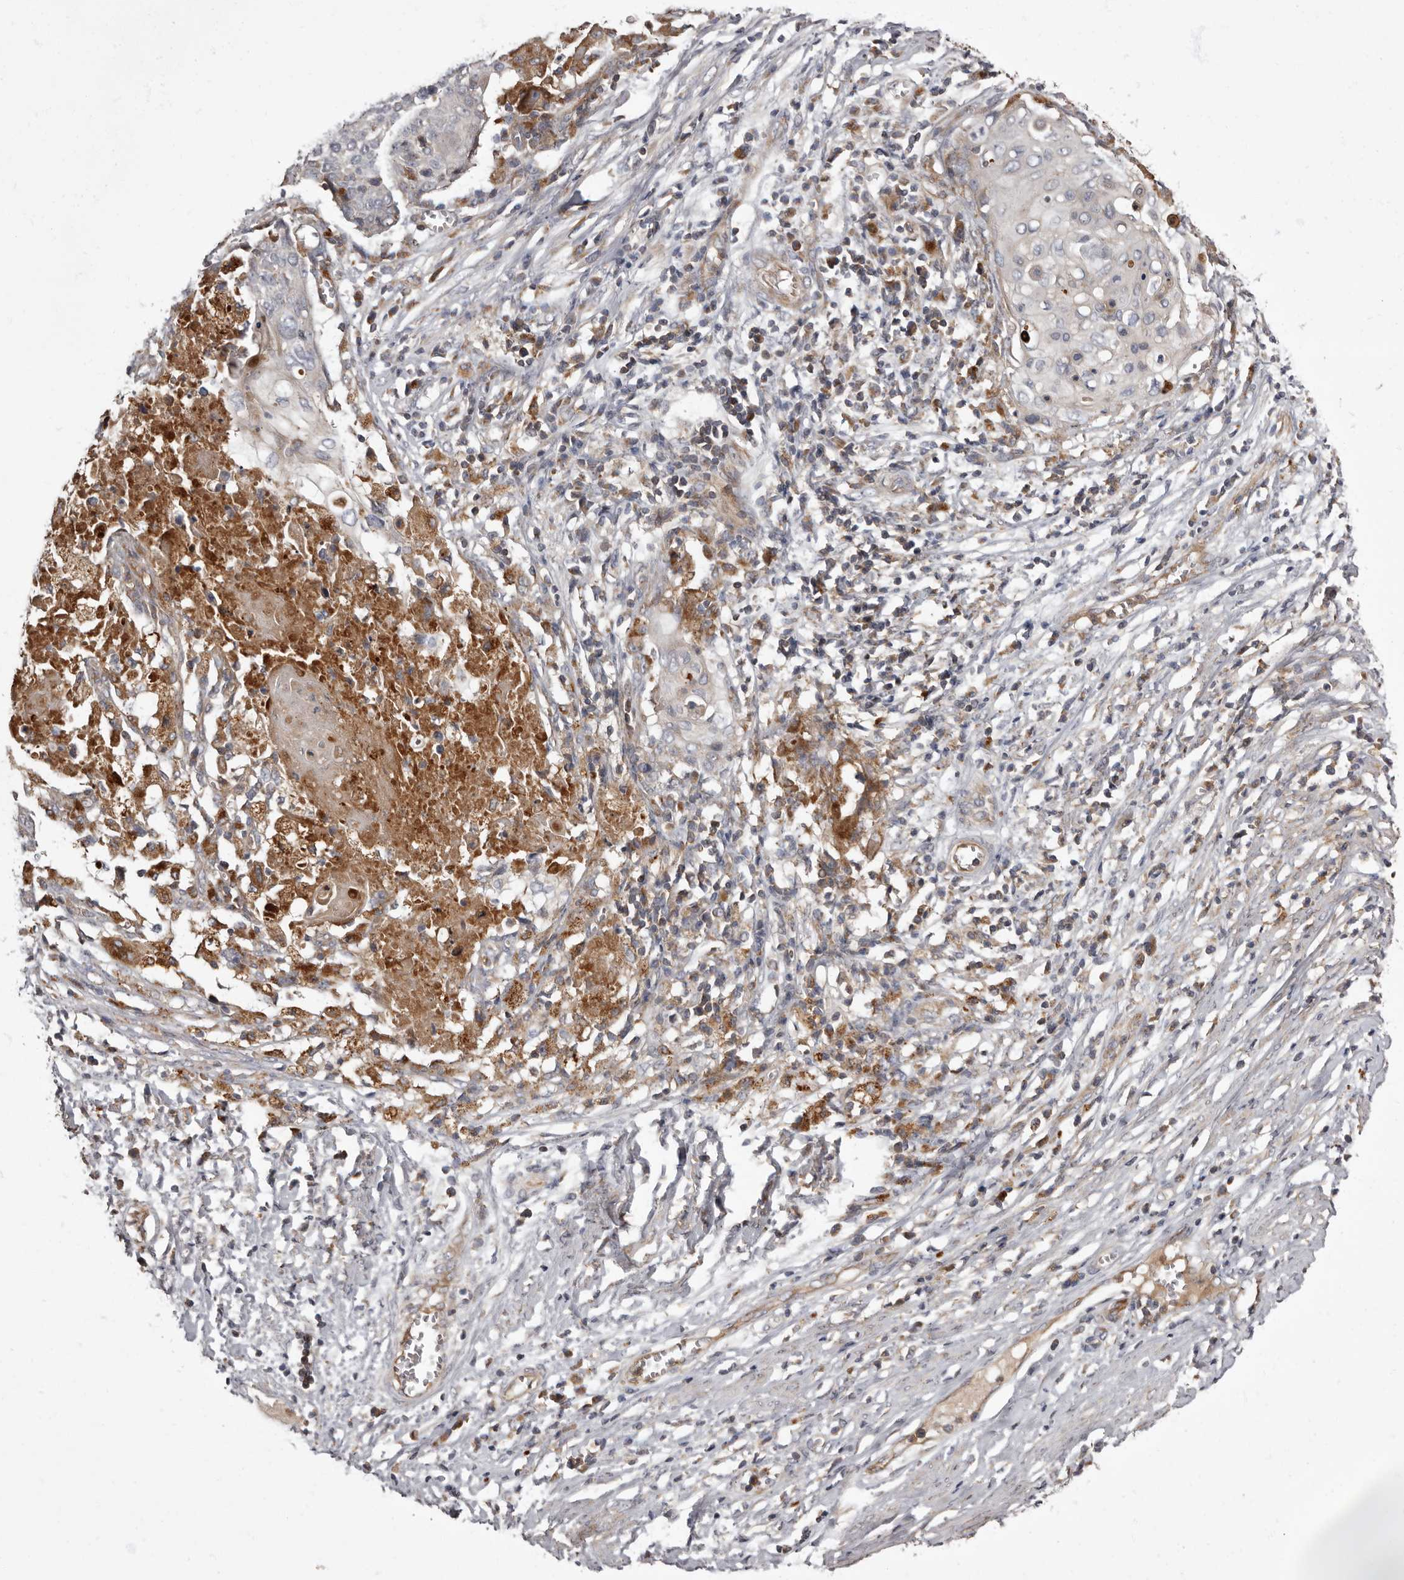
{"staining": {"intensity": "negative", "quantity": "none", "location": "none"}, "tissue": "cervical cancer", "cell_type": "Tumor cells", "image_type": "cancer", "snomed": [{"axis": "morphology", "description": "Squamous cell carcinoma, NOS"}, {"axis": "topography", "description": "Cervix"}], "caption": "High power microscopy histopathology image of an immunohistochemistry (IHC) photomicrograph of cervical cancer (squamous cell carcinoma), revealing no significant staining in tumor cells.", "gene": "ADCY2", "patient": {"sex": "female", "age": 39}}